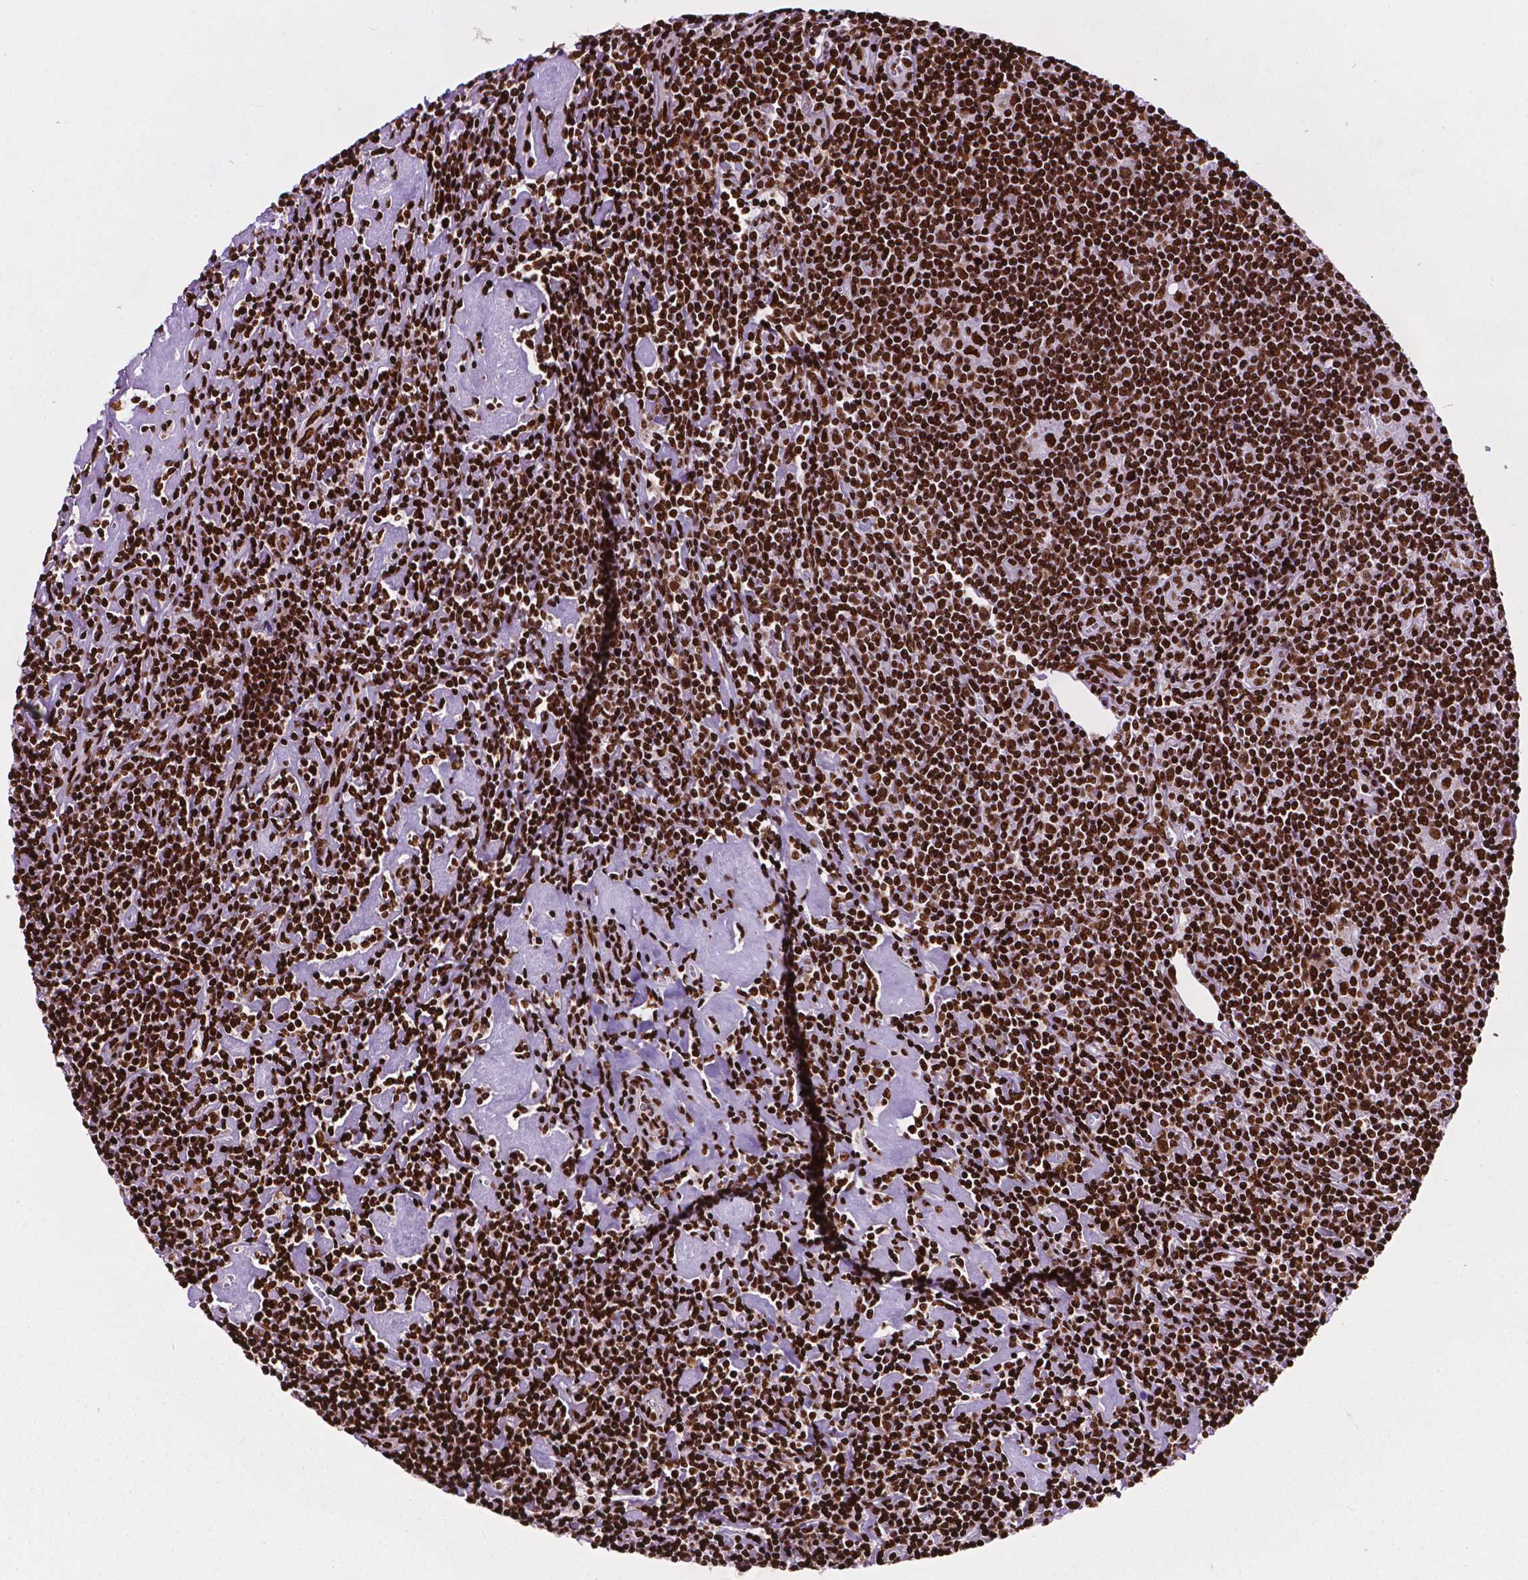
{"staining": {"intensity": "strong", "quantity": ">75%", "location": "nuclear"}, "tissue": "lymphoma", "cell_type": "Tumor cells", "image_type": "cancer", "snomed": [{"axis": "morphology", "description": "Hodgkin's disease, NOS"}, {"axis": "topography", "description": "Lymph node"}], "caption": "A brown stain highlights strong nuclear positivity of a protein in human Hodgkin's disease tumor cells.", "gene": "SMIM5", "patient": {"sex": "male", "age": 40}}